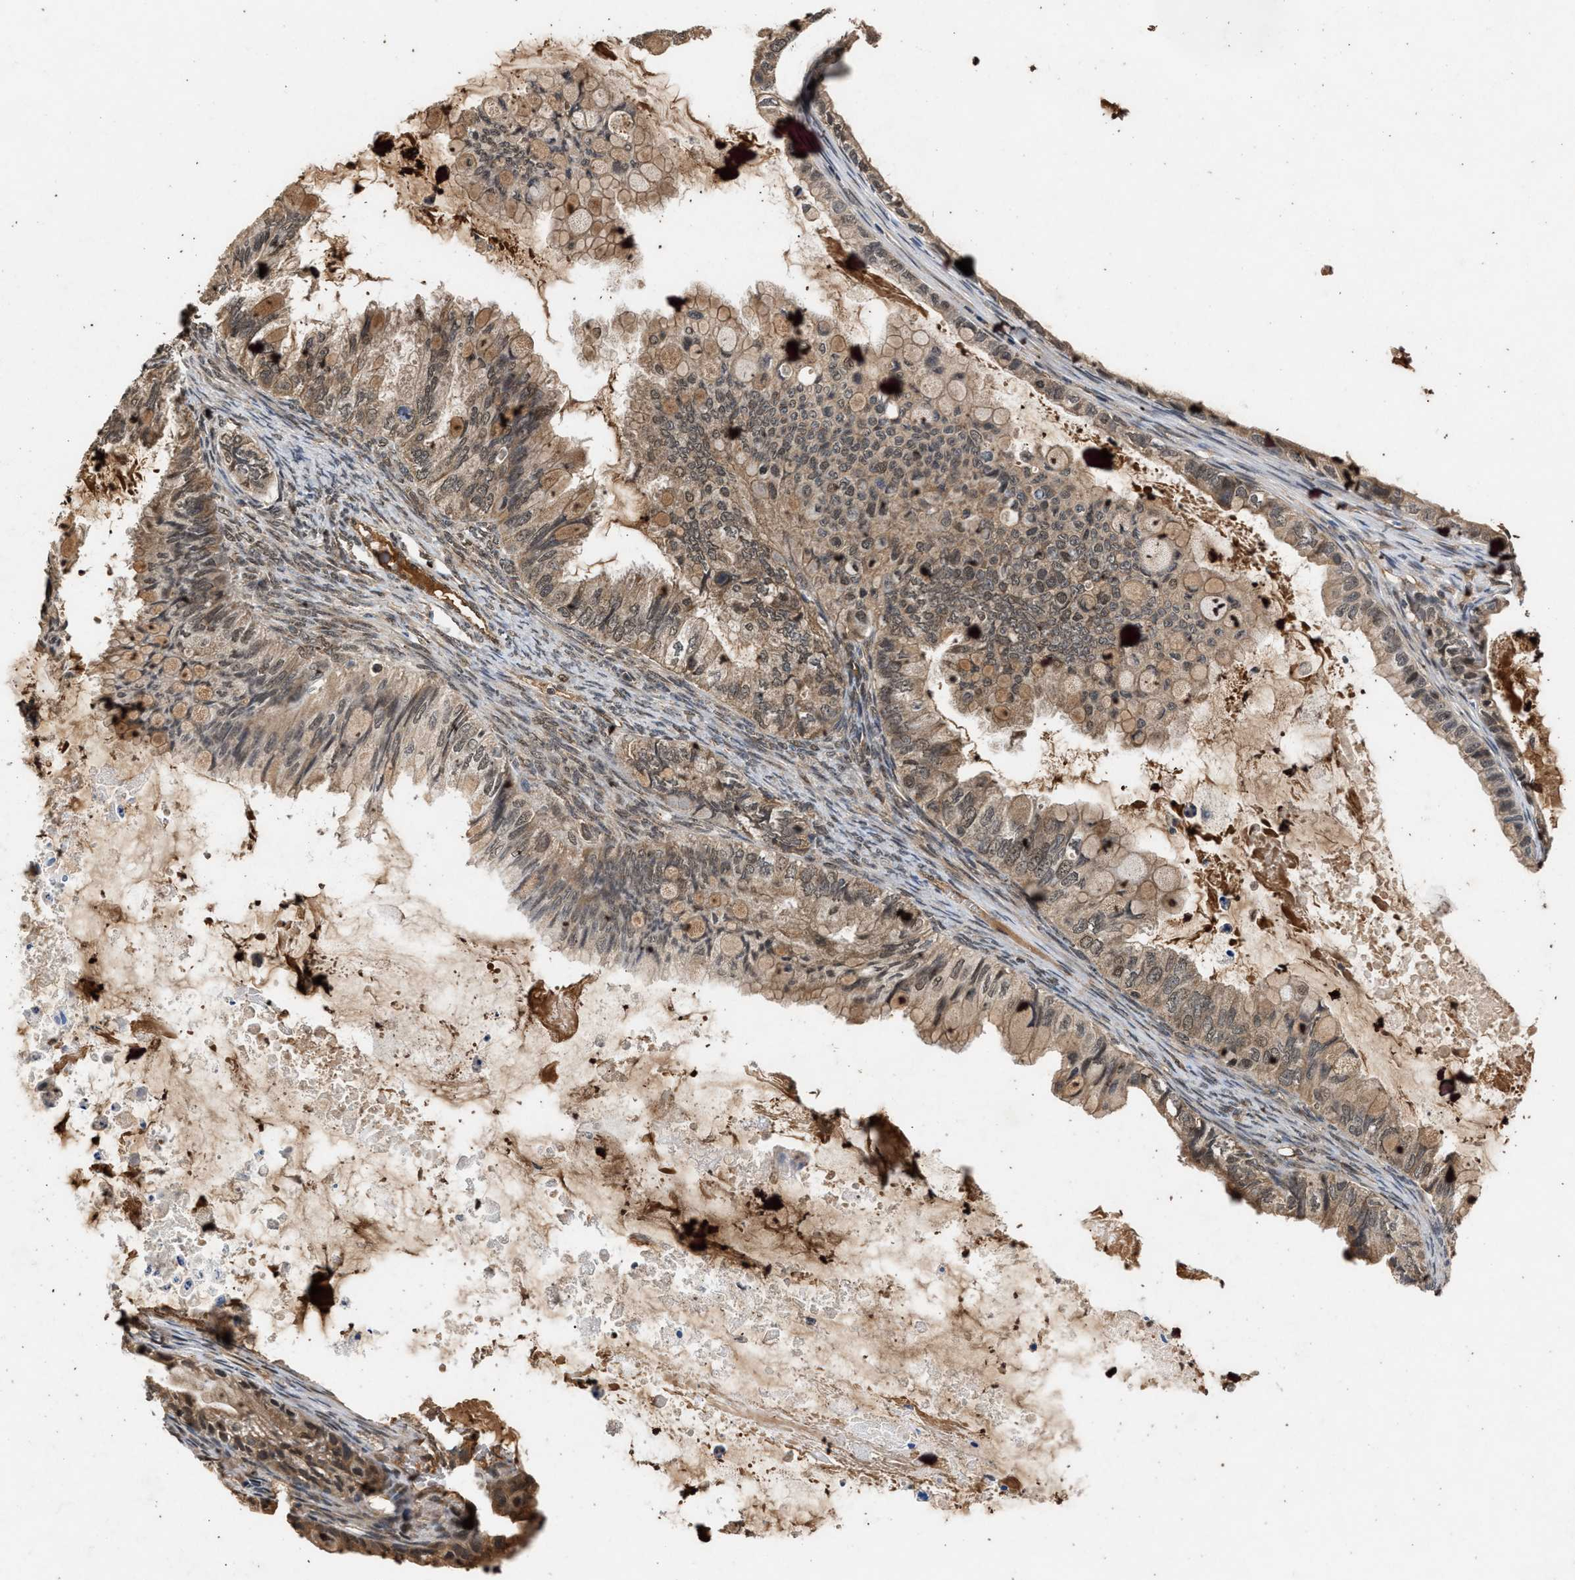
{"staining": {"intensity": "weak", "quantity": ">75%", "location": "cytoplasmic/membranous,nuclear"}, "tissue": "ovarian cancer", "cell_type": "Tumor cells", "image_type": "cancer", "snomed": [{"axis": "morphology", "description": "Cystadenocarcinoma, mucinous, NOS"}, {"axis": "topography", "description": "Ovary"}], "caption": "High-power microscopy captured an immunohistochemistry image of ovarian cancer (mucinous cystadenocarcinoma), revealing weak cytoplasmic/membranous and nuclear positivity in approximately >75% of tumor cells. The staining was performed using DAB (3,3'-diaminobenzidine), with brown indicating positive protein expression. Nuclei are stained blue with hematoxylin.", "gene": "RUSC2", "patient": {"sex": "female", "age": 80}}